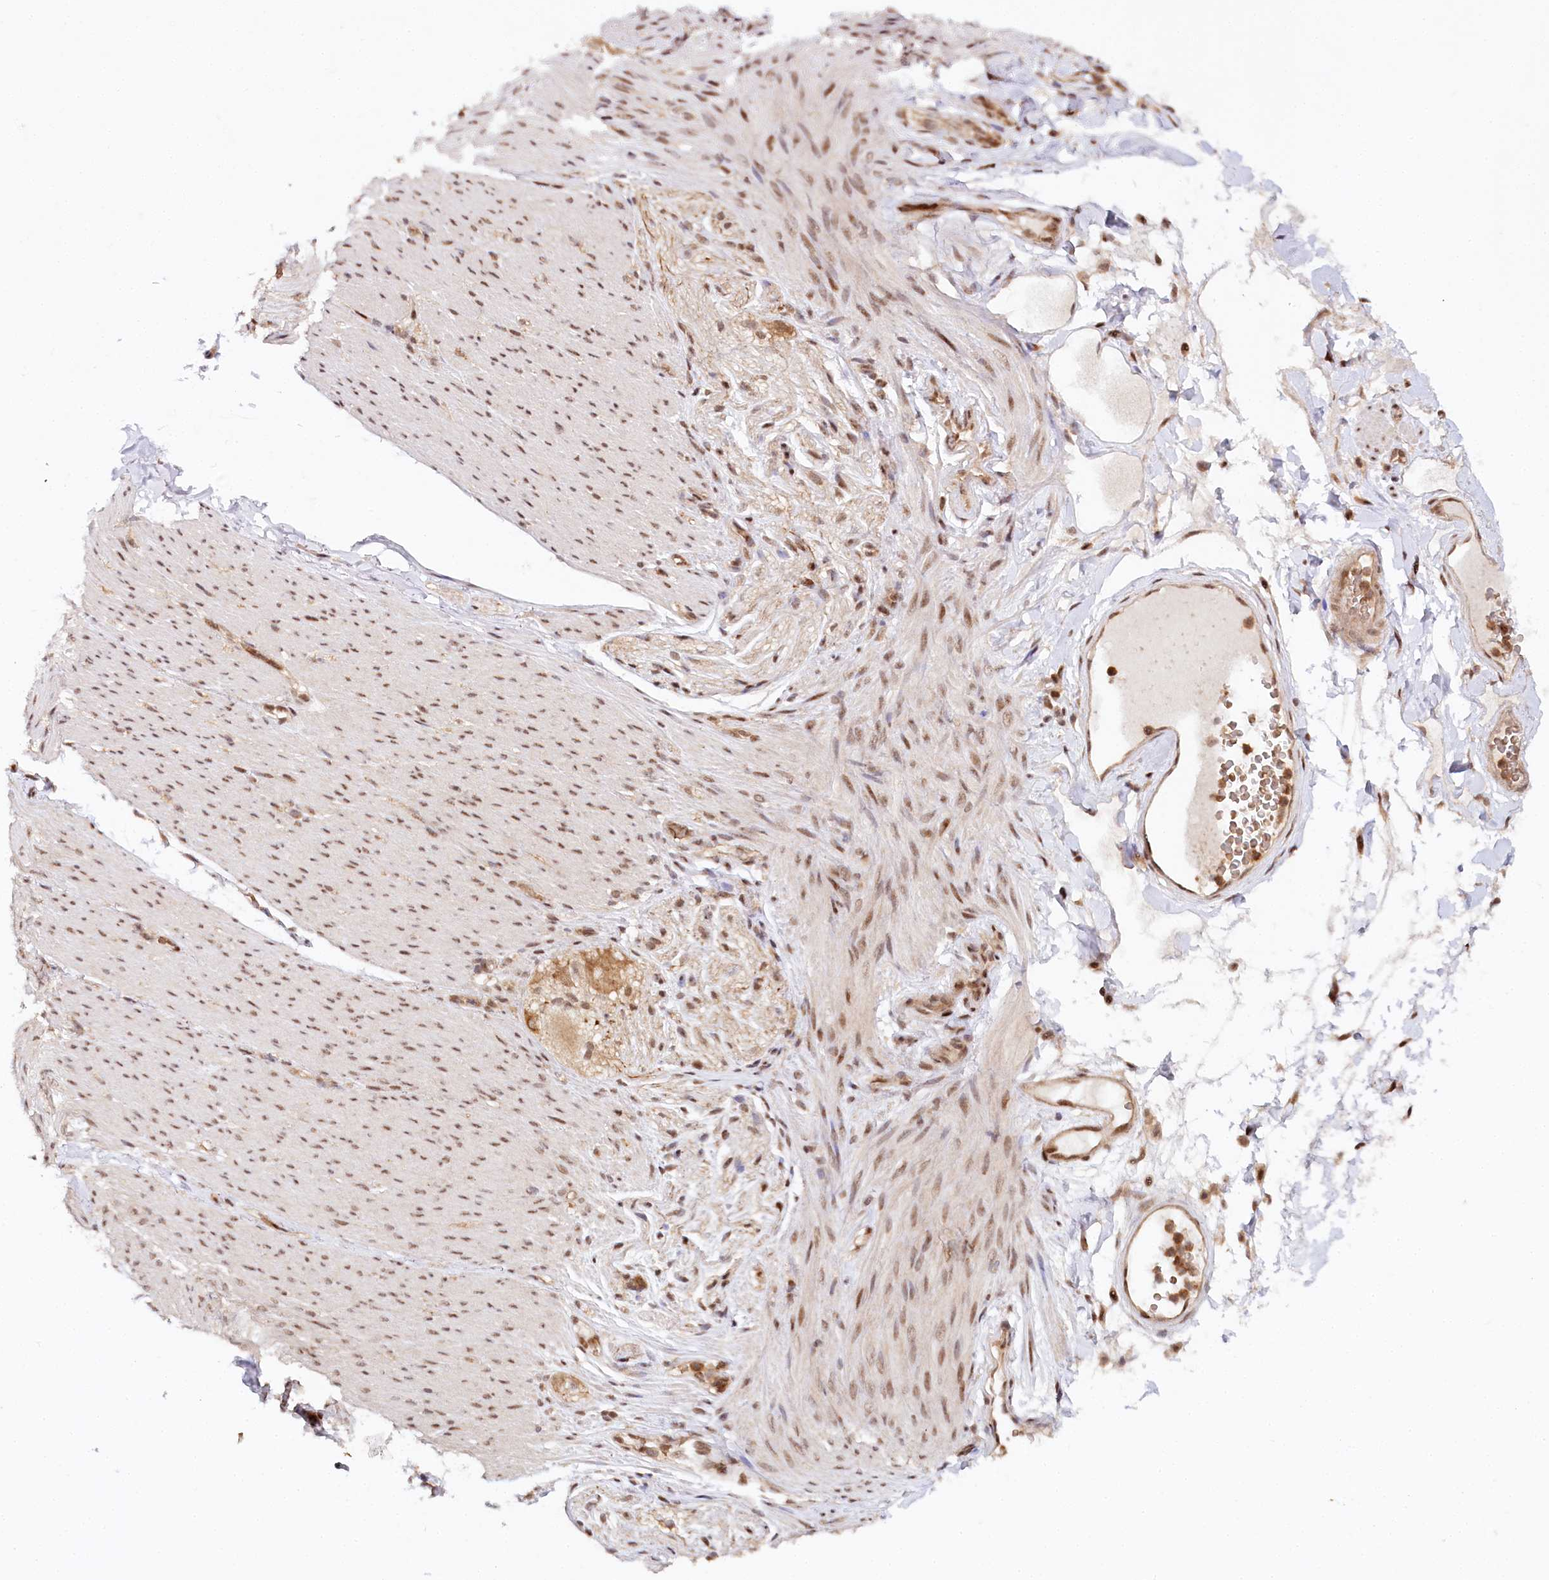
{"staining": {"intensity": "negative", "quantity": "none", "location": "none"}, "tissue": "adipose tissue", "cell_type": "Adipocytes", "image_type": "normal", "snomed": [{"axis": "morphology", "description": "Normal tissue, NOS"}, {"axis": "topography", "description": "Colon"}, {"axis": "topography", "description": "Peripheral nerve tissue"}], "caption": "Adipose tissue was stained to show a protein in brown. There is no significant expression in adipocytes. (DAB immunohistochemistry with hematoxylin counter stain).", "gene": "CCDC65", "patient": {"sex": "female", "age": 61}}